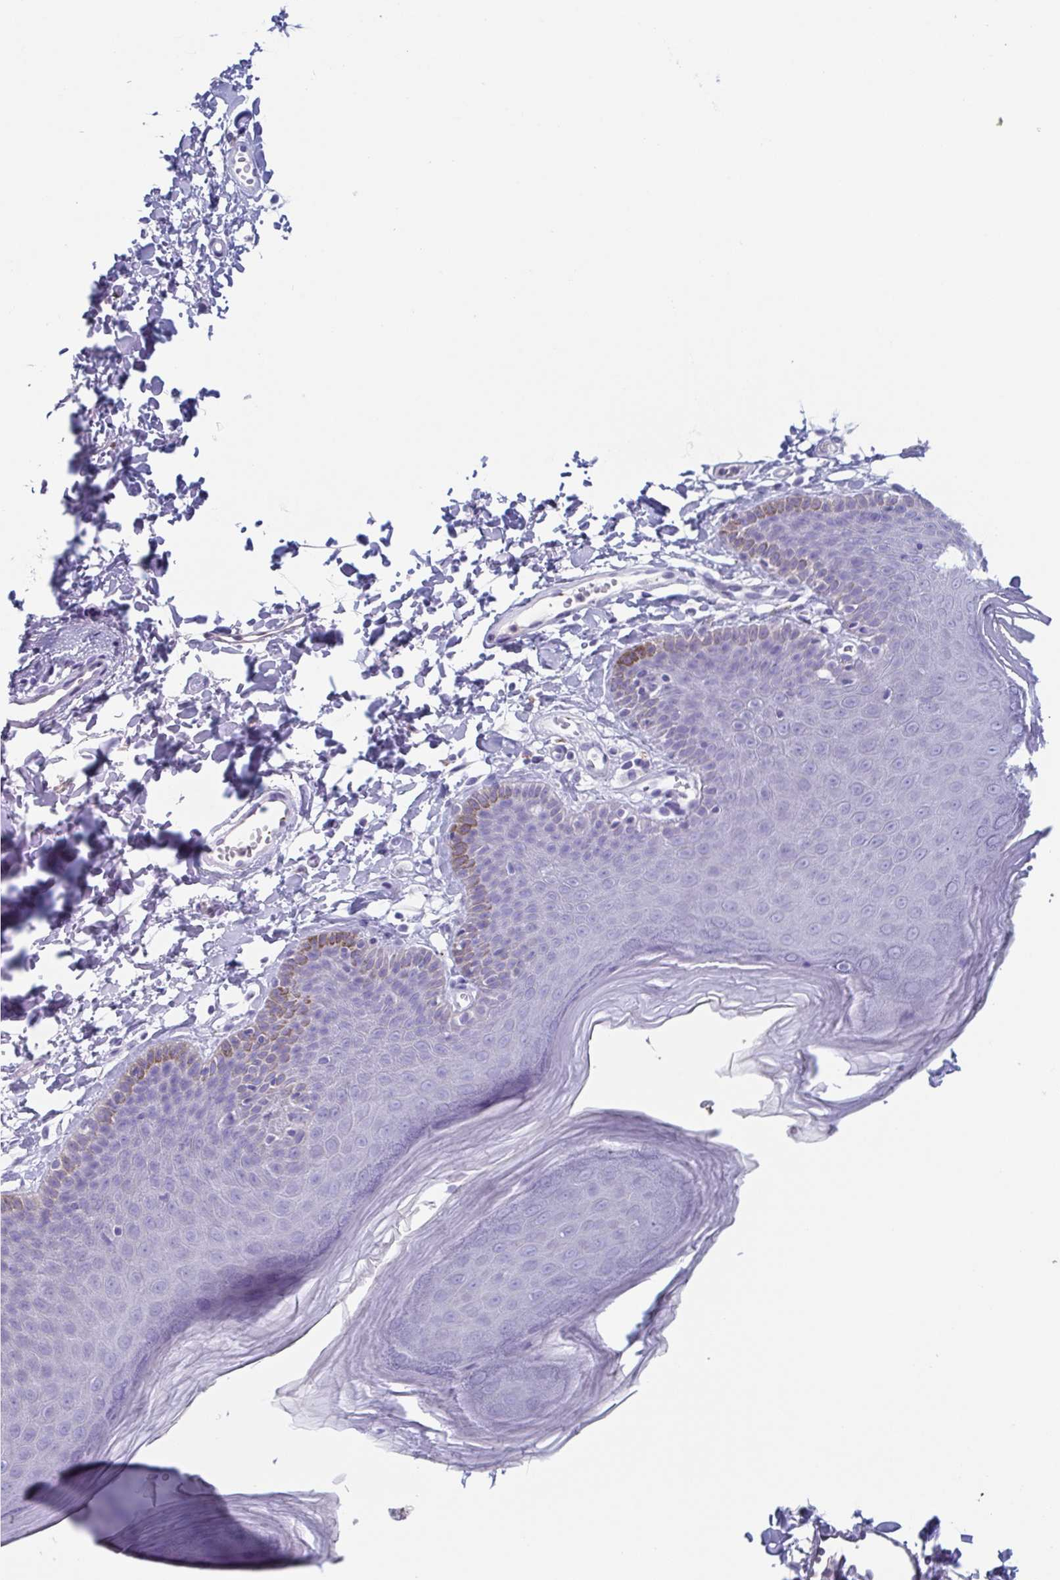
{"staining": {"intensity": "weak", "quantity": "<25%", "location": "cytoplasmic/membranous"}, "tissue": "skin", "cell_type": "Epidermal cells", "image_type": "normal", "snomed": [{"axis": "morphology", "description": "Normal tissue, NOS"}, {"axis": "topography", "description": "Anal"}], "caption": "This is a micrograph of immunohistochemistry (IHC) staining of normal skin, which shows no staining in epidermal cells. (DAB immunohistochemistry (IHC) with hematoxylin counter stain).", "gene": "LYRM2", "patient": {"sex": "male", "age": 53}}